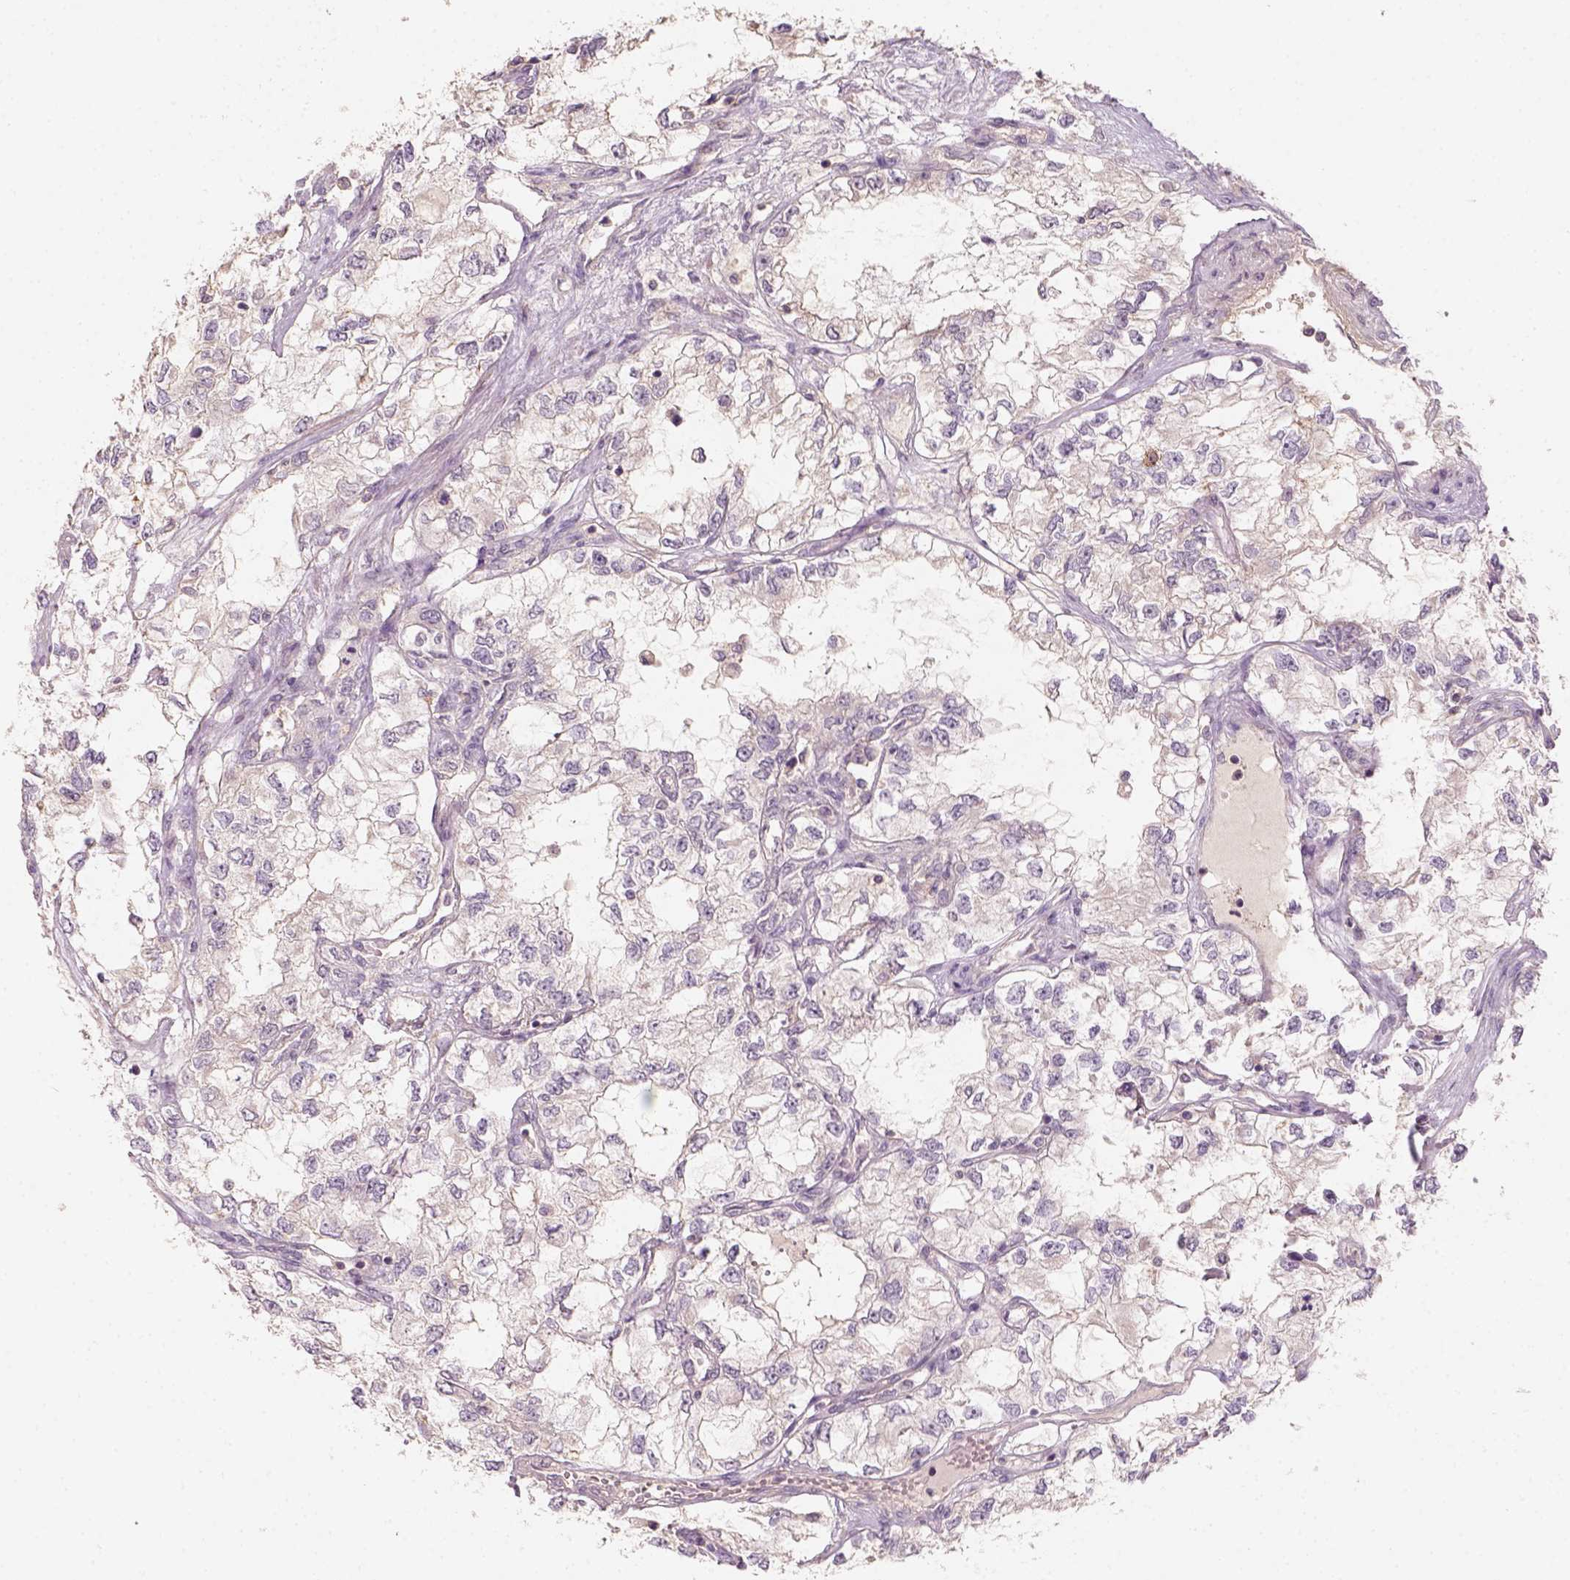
{"staining": {"intensity": "negative", "quantity": "none", "location": "none"}, "tissue": "renal cancer", "cell_type": "Tumor cells", "image_type": "cancer", "snomed": [{"axis": "morphology", "description": "Adenocarcinoma, NOS"}, {"axis": "topography", "description": "Kidney"}], "caption": "Histopathology image shows no significant protein staining in tumor cells of renal adenocarcinoma. (DAB immunohistochemistry (IHC) with hematoxylin counter stain).", "gene": "AQP9", "patient": {"sex": "female", "age": 59}}